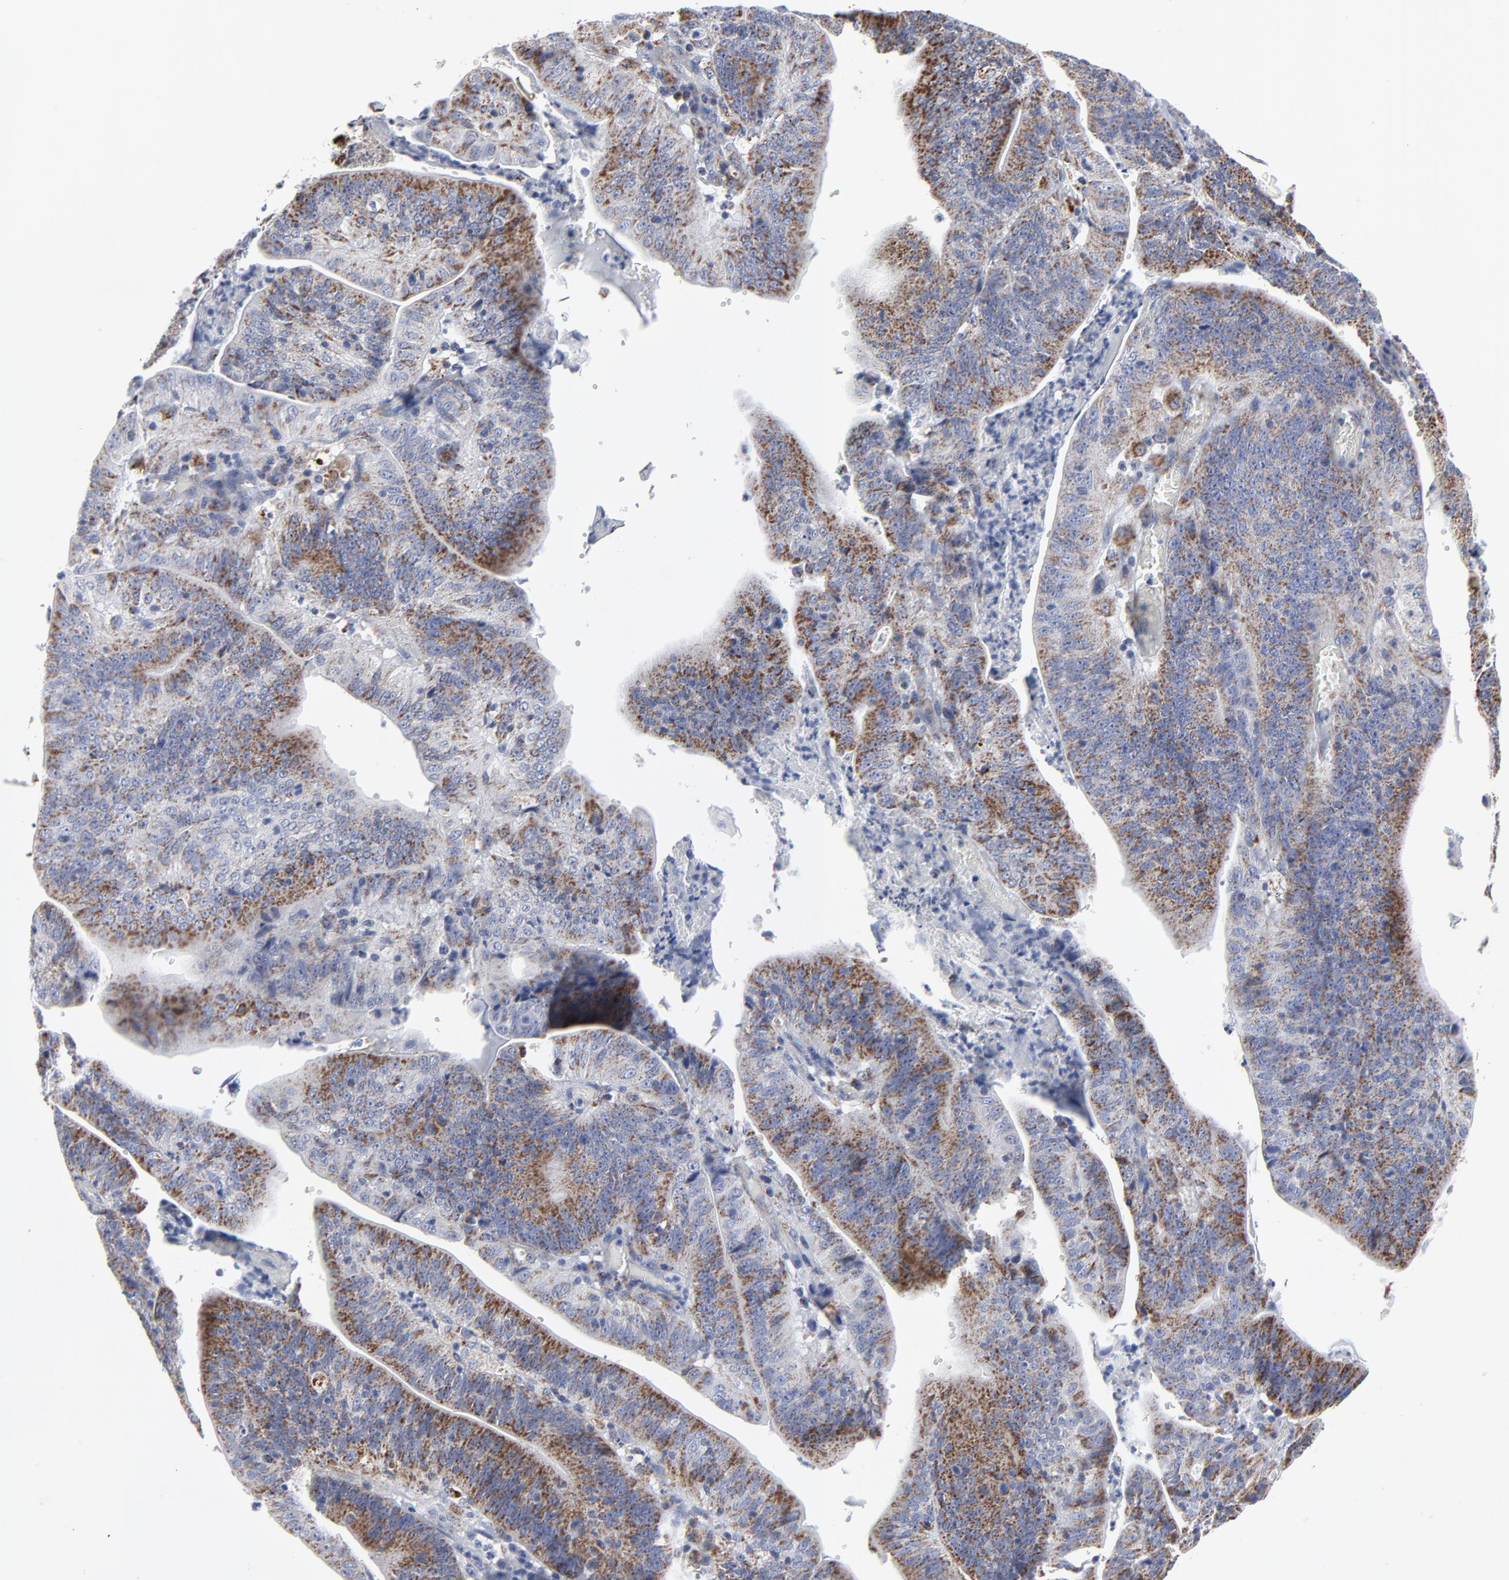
{"staining": {"intensity": "moderate", "quantity": ">75%", "location": "cytoplasmic/membranous"}, "tissue": "stomach cancer", "cell_type": "Tumor cells", "image_type": "cancer", "snomed": [{"axis": "morphology", "description": "Adenocarcinoma, NOS"}, {"axis": "topography", "description": "Stomach, lower"}], "caption": "Protein staining demonstrates moderate cytoplasmic/membranous positivity in approximately >75% of tumor cells in adenocarcinoma (stomach). The protein is stained brown, and the nuclei are stained in blue (DAB (3,3'-diaminobenzidine) IHC with brightfield microscopy, high magnification).", "gene": "TXNRD2", "patient": {"sex": "female", "age": 86}}